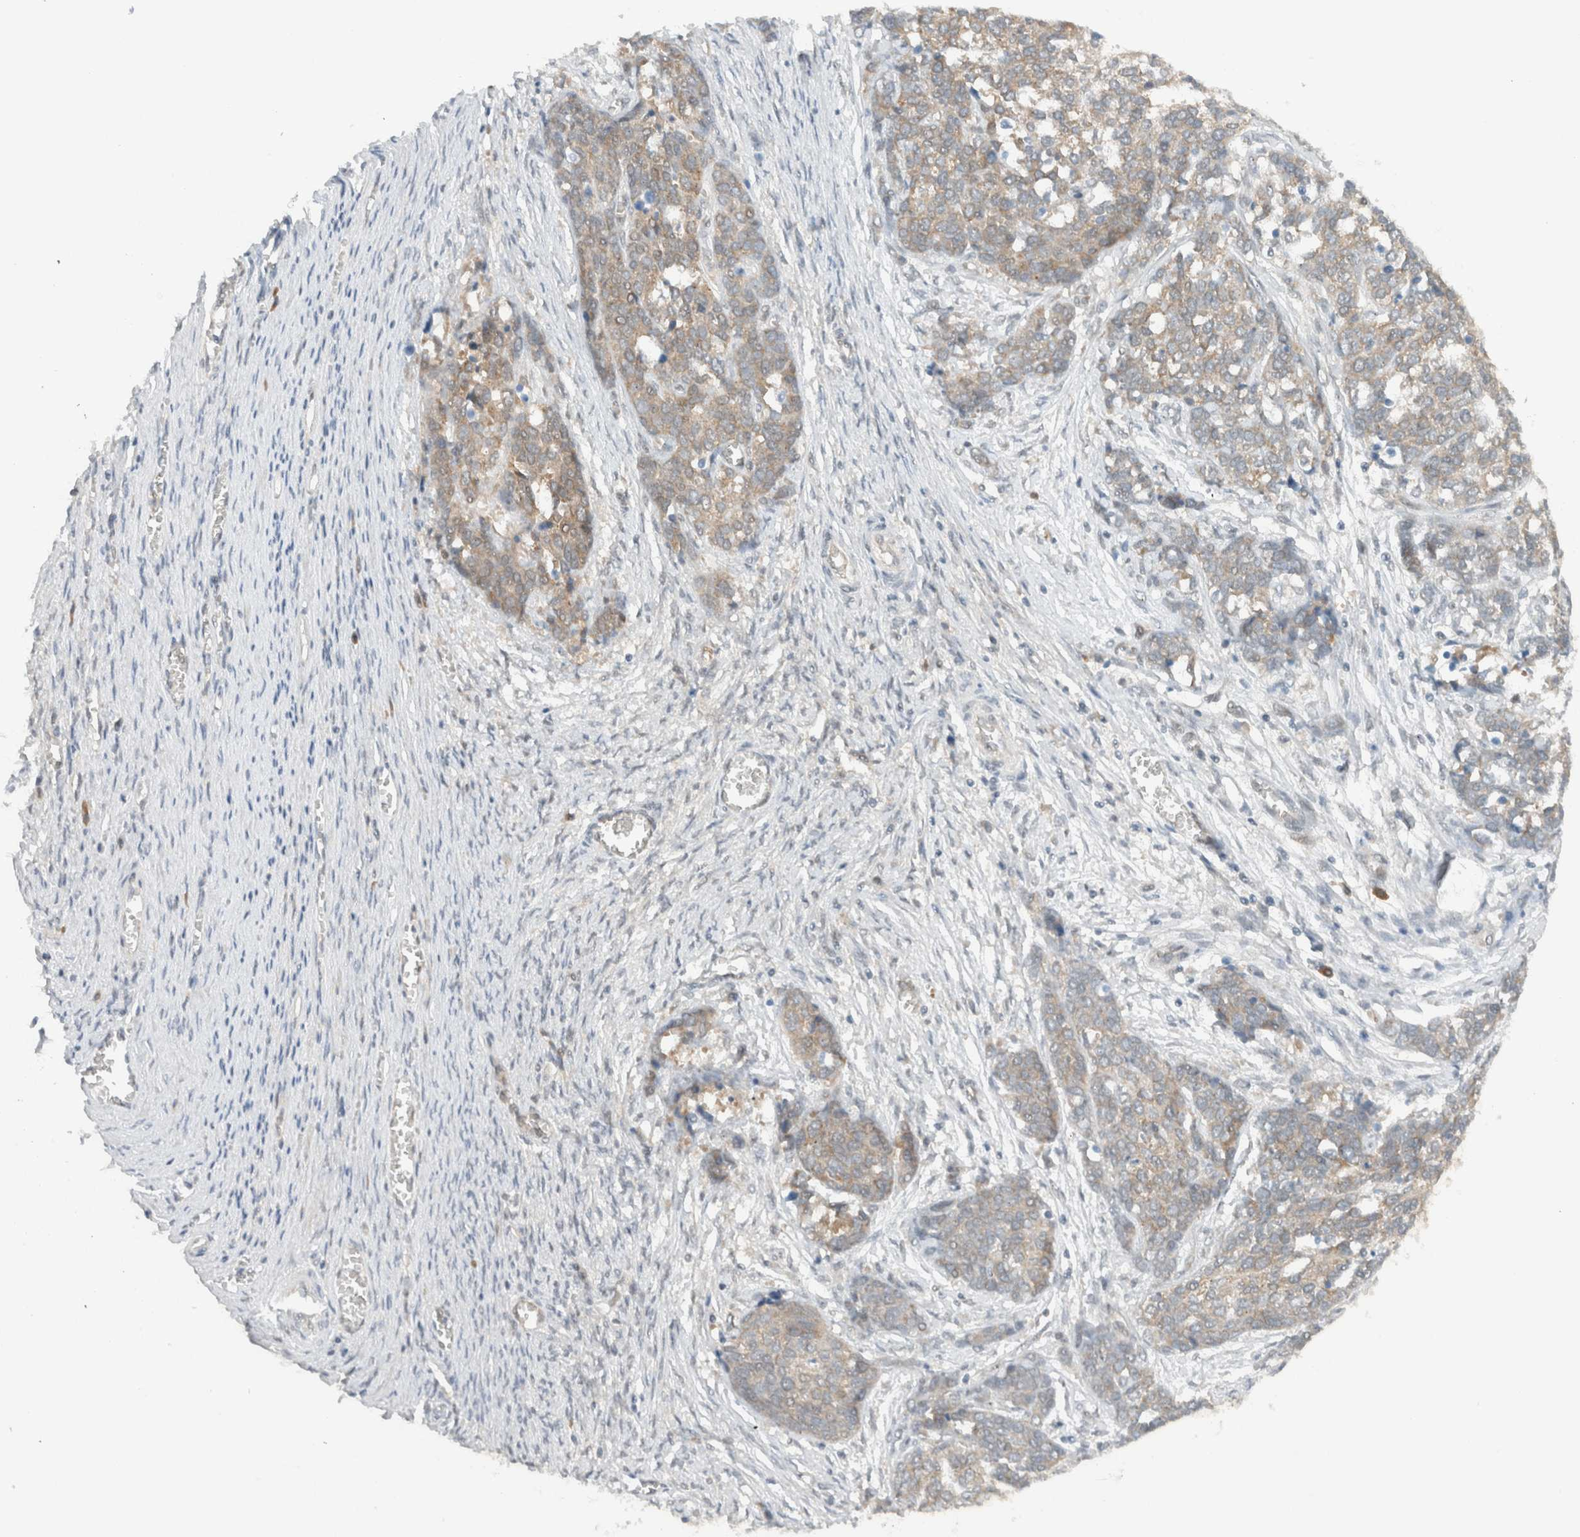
{"staining": {"intensity": "moderate", "quantity": ">75%", "location": "cytoplasmic/membranous"}, "tissue": "ovarian cancer", "cell_type": "Tumor cells", "image_type": "cancer", "snomed": [{"axis": "morphology", "description": "Cystadenocarcinoma, serous, NOS"}, {"axis": "topography", "description": "Ovary"}], "caption": "Brown immunohistochemical staining in serous cystadenocarcinoma (ovarian) demonstrates moderate cytoplasmic/membranous staining in about >75% of tumor cells. (DAB = brown stain, brightfield microscopy at high magnification).", "gene": "ARFGEF2", "patient": {"sex": "female", "age": 44}}